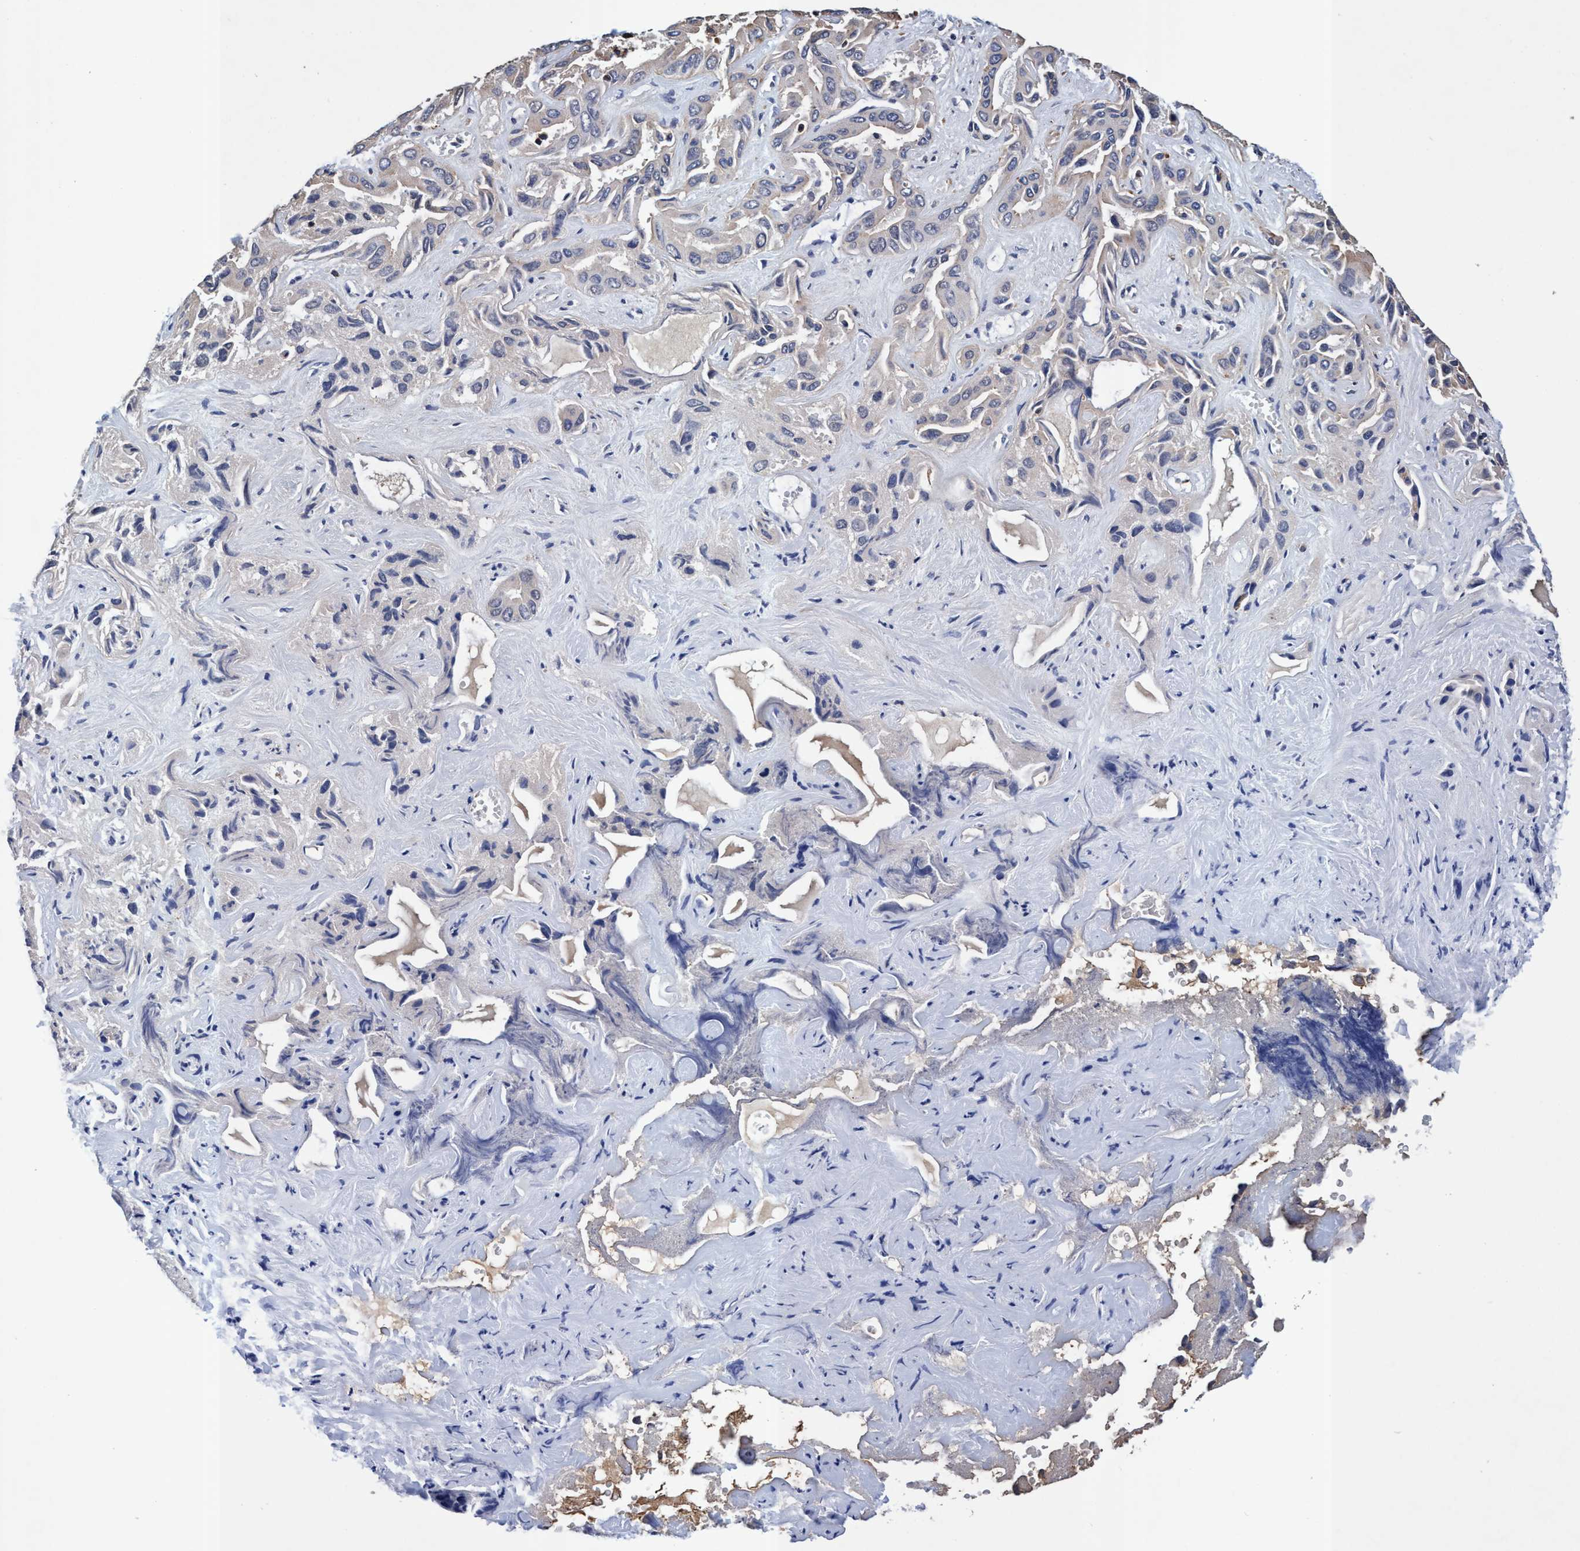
{"staining": {"intensity": "negative", "quantity": "none", "location": "none"}, "tissue": "liver cancer", "cell_type": "Tumor cells", "image_type": "cancer", "snomed": [{"axis": "morphology", "description": "Cholangiocarcinoma"}, {"axis": "topography", "description": "Liver"}], "caption": "A histopathology image of human liver cholangiocarcinoma is negative for staining in tumor cells.", "gene": "RNF208", "patient": {"sex": "female", "age": 52}}